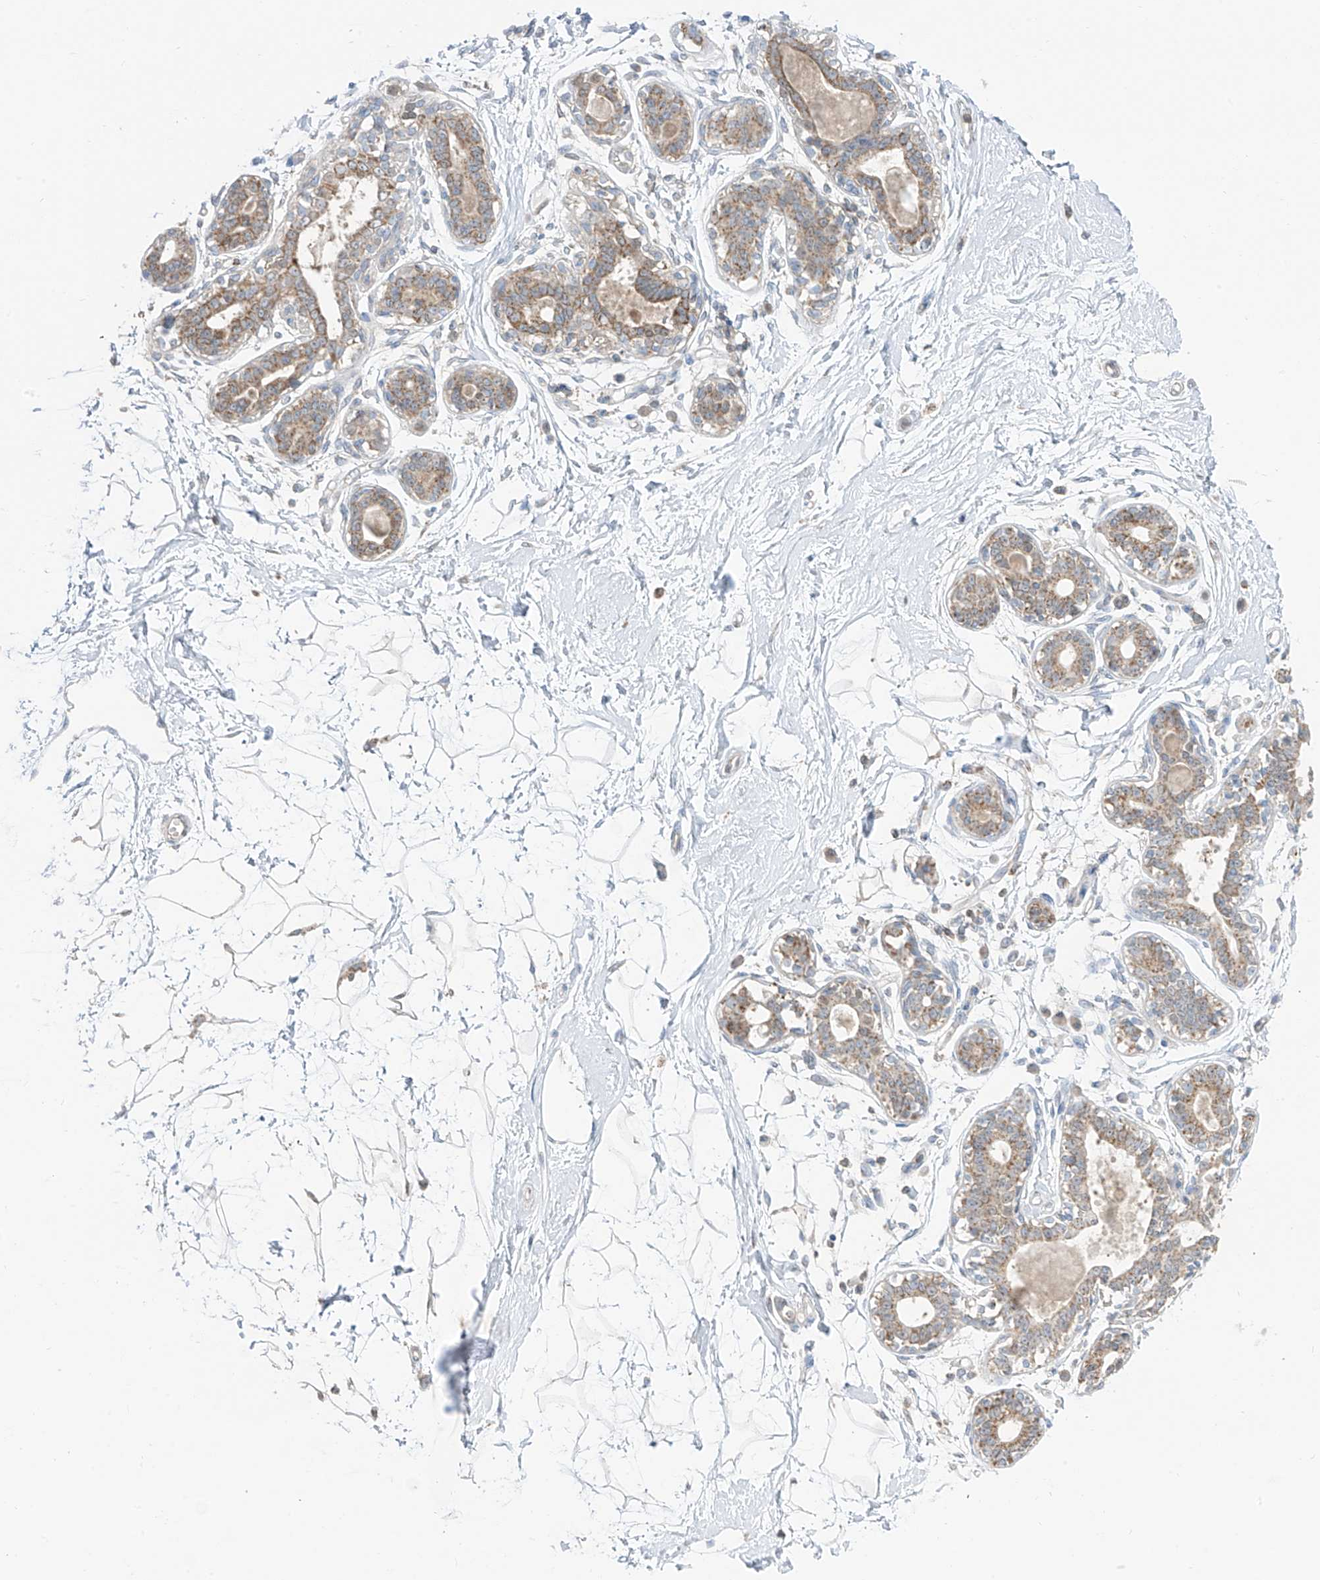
{"staining": {"intensity": "negative", "quantity": "none", "location": "none"}, "tissue": "breast", "cell_type": "Adipocytes", "image_type": "normal", "snomed": [{"axis": "morphology", "description": "Normal tissue, NOS"}, {"axis": "topography", "description": "Breast"}], "caption": "DAB (3,3'-diaminobenzidine) immunohistochemical staining of unremarkable human breast exhibits no significant positivity in adipocytes. (DAB (3,3'-diaminobenzidine) immunohistochemistry with hematoxylin counter stain).", "gene": "ETHE1", "patient": {"sex": "female", "age": 45}}